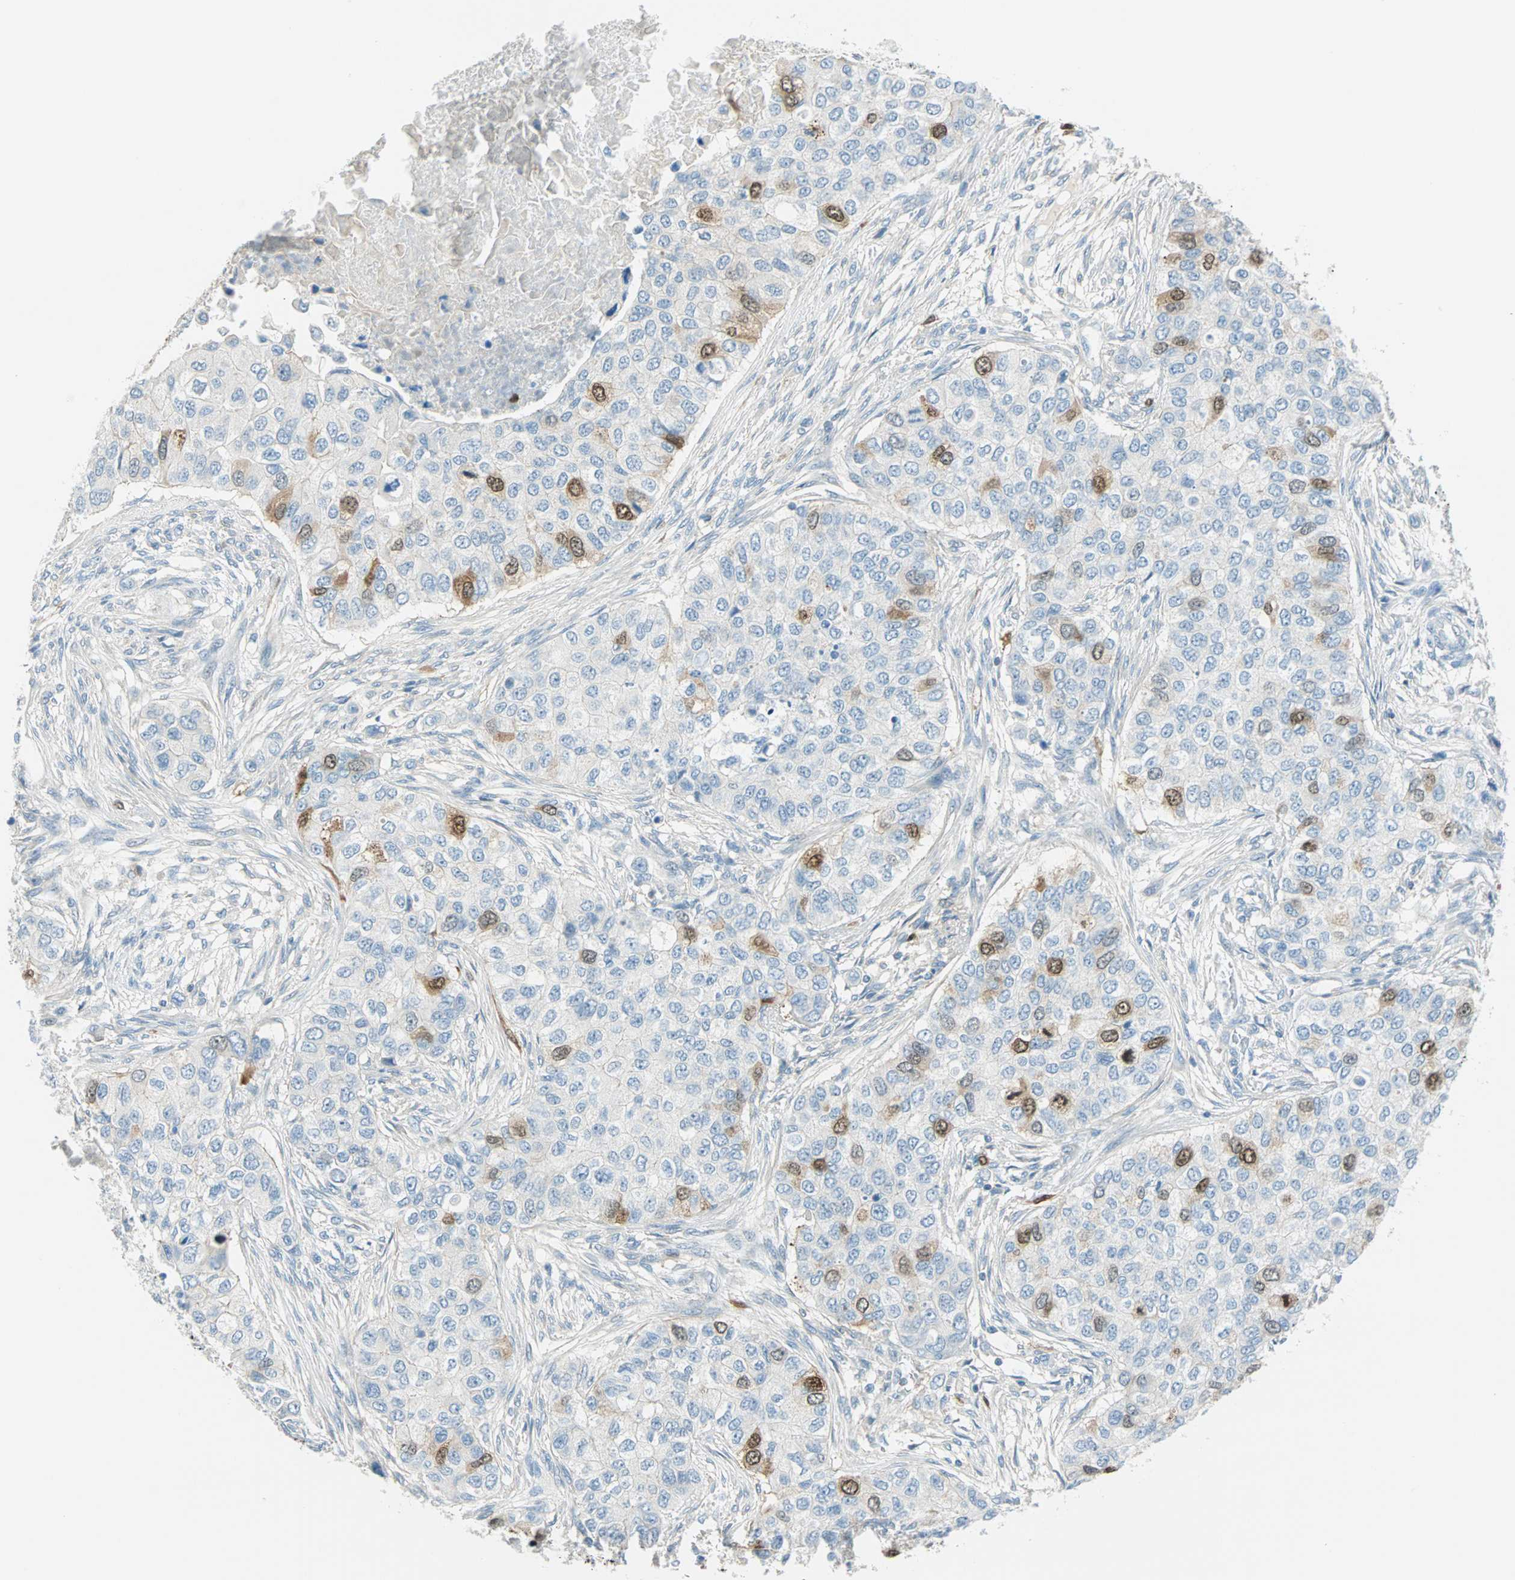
{"staining": {"intensity": "moderate", "quantity": "<25%", "location": "cytoplasmic/membranous,nuclear"}, "tissue": "breast cancer", "cell_type": "Tumor cells", "image_type": "cancer", "snomed": [{"axis": "morphology", "description": "Normal tissue, NOS"}, {"axis": "morphology", "description": "Duct carcinoma"}, {"axis": "topography", "description": "Breast"}], "caption": "Immunohistochemistry staining of breast cancer (invasive ductal carcinoma), which exhibits low levels of moderate cytoplasmic/membranous and nuclear positivity in about <25% of tumor cells indicating moderate cytoplasmic/membranous and nuclear protein staining. The staining was performed using DAB (3,3'-diaminobenzidine) (brown) for protein detection and nuclei were counterstained in hematoxylin (blue).", "gene": "PTTG1", "patient": {"sex": "female", "age": 49}}